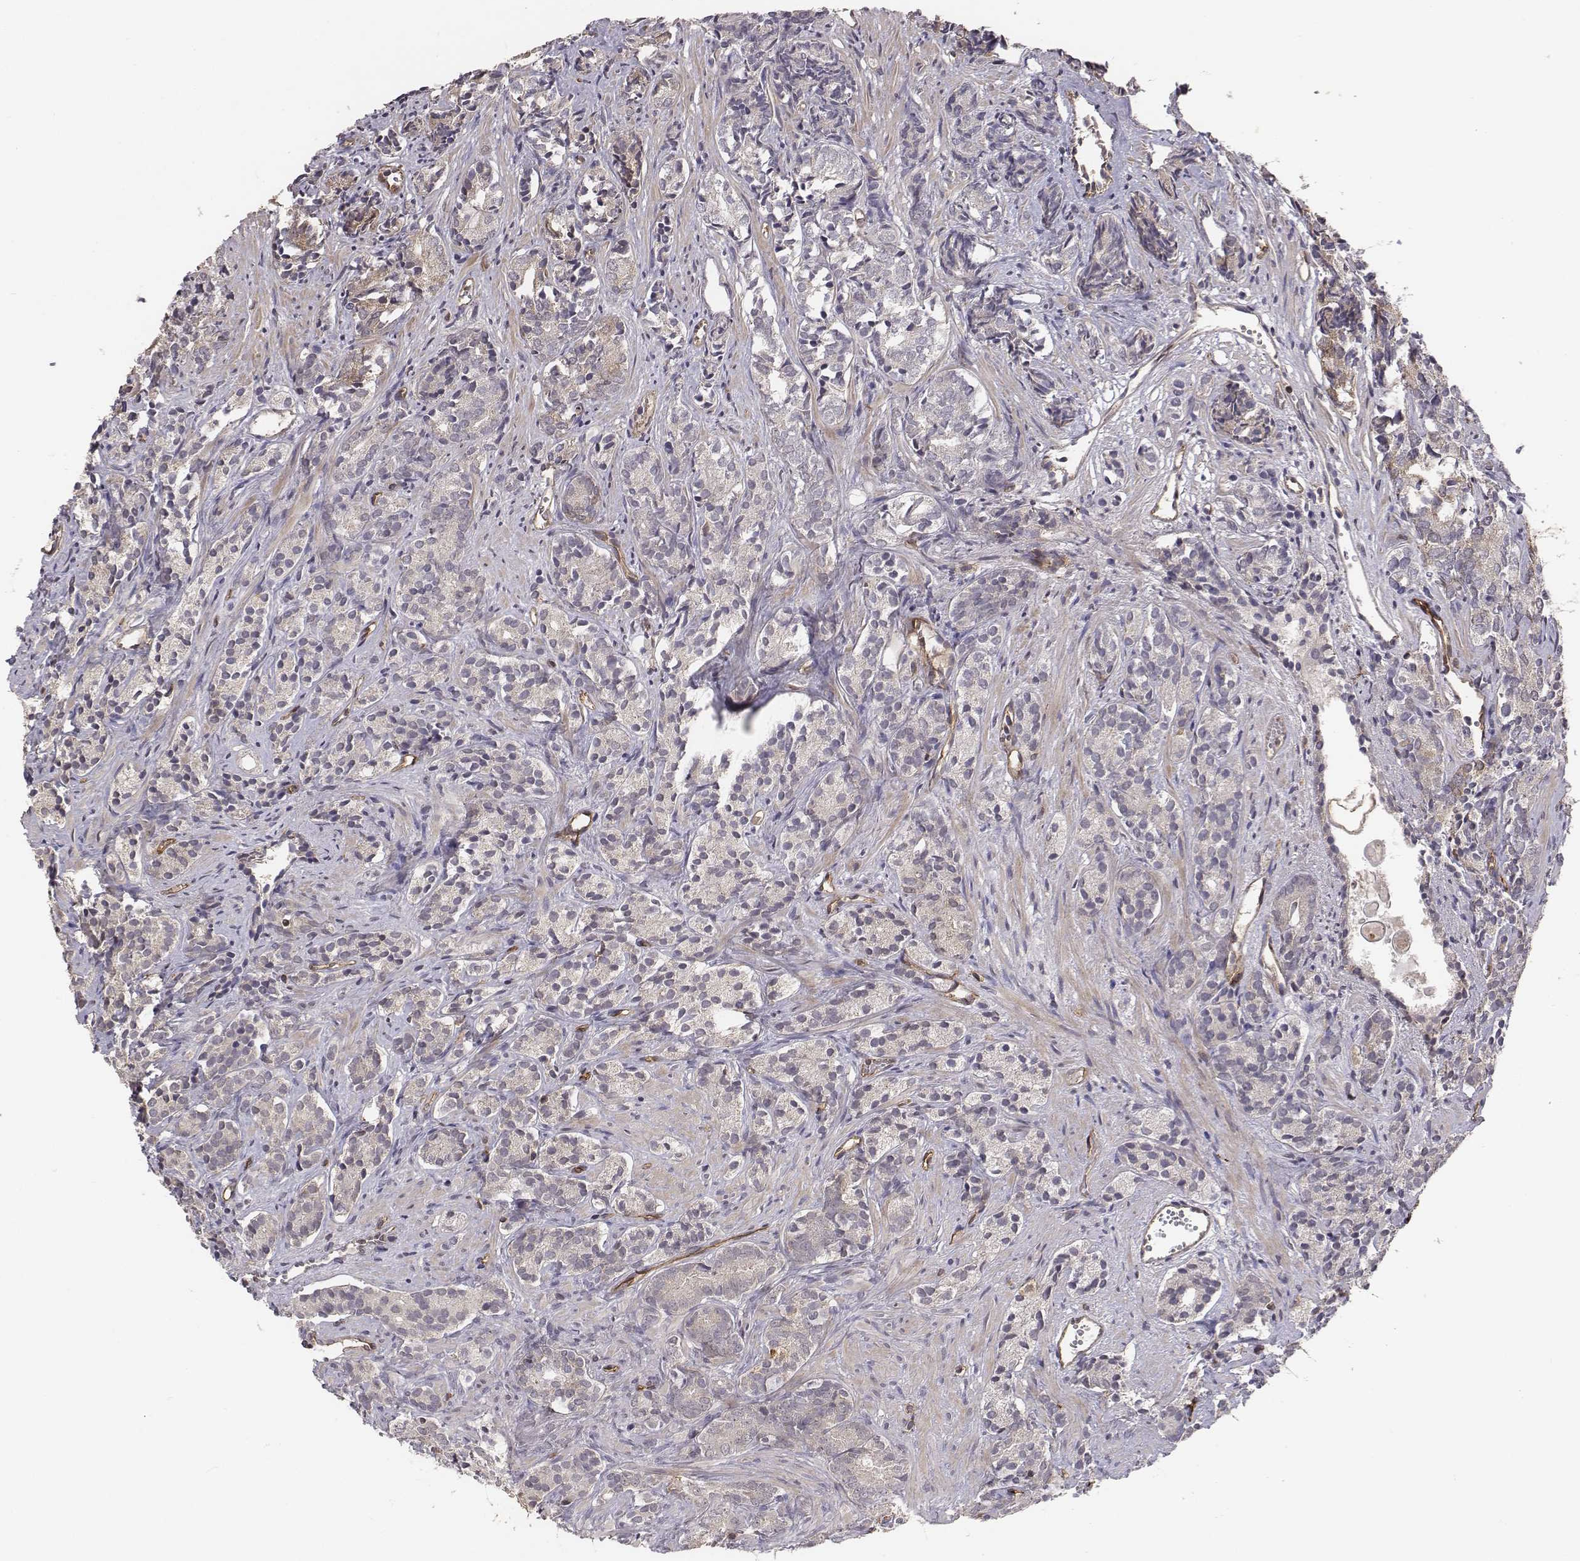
{"staining": {"intensity": "negative", "quantity": "none", "location": "none"}, "tissue": "prostate cancer", "cell_type": "Tumor cells", "image_type": "cancer", "snomed": [{"axis": "morphology", "description": "Adenocarcinoma, High grade"}, {"axis": "topography", "description": "Prostate"}], "caption": "IHC of prostate high-grade adenocarcinoma demonstrates no positivity in tumor cells. (Immunohistochemistry, brightfield microscopy, high magnification).", "gene": "PTPRG", "patient": {"sex": "male", "age": 84}}